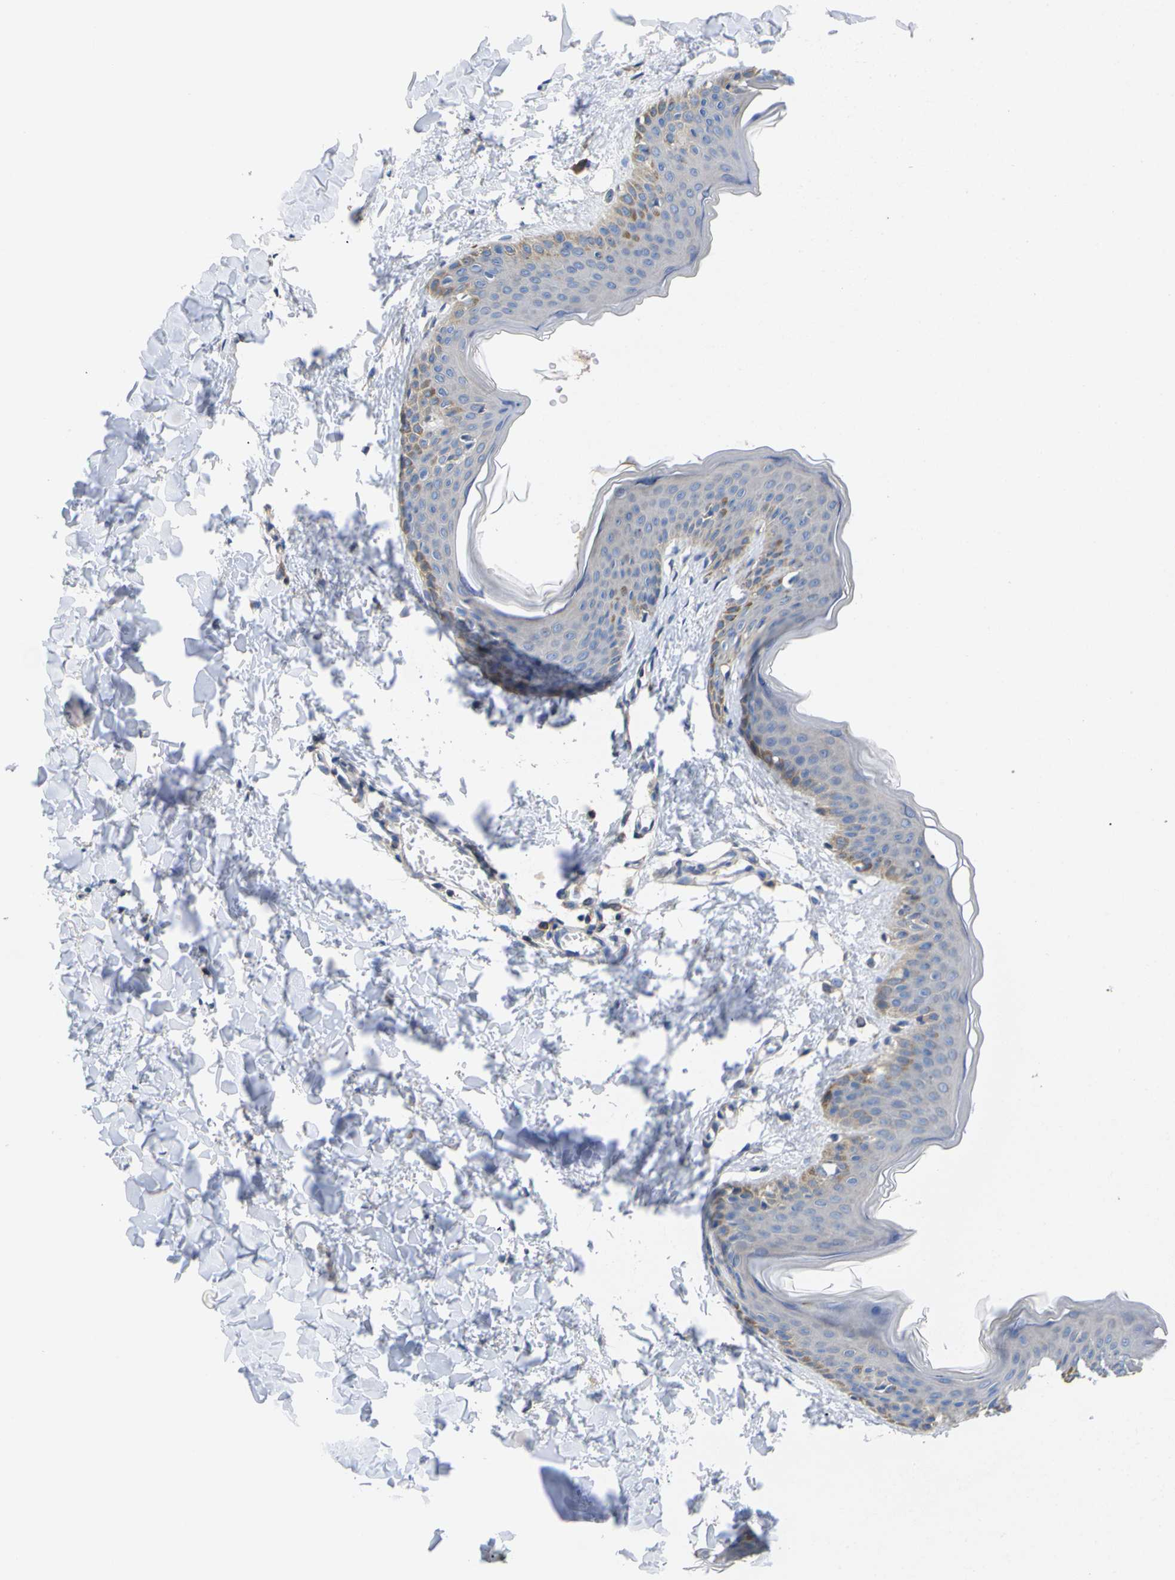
{"staining": {"intensity": "negative", "quantity": "none", "location": "none"}, "tissue": "skin", "cell_type": "Fibroblasts", "image_type": "normal", "snomed": [{"axis": "morphology", "description": "Normal tissue, NOS"}, {"axis": "topography", "description": "Skin"}], "caption": "Immunohistochemical staining of benign human skin exhibits no significant staining in fibroblasts.", "gene": "USH1C", "patient": {"sex": "female", "age": 17}}